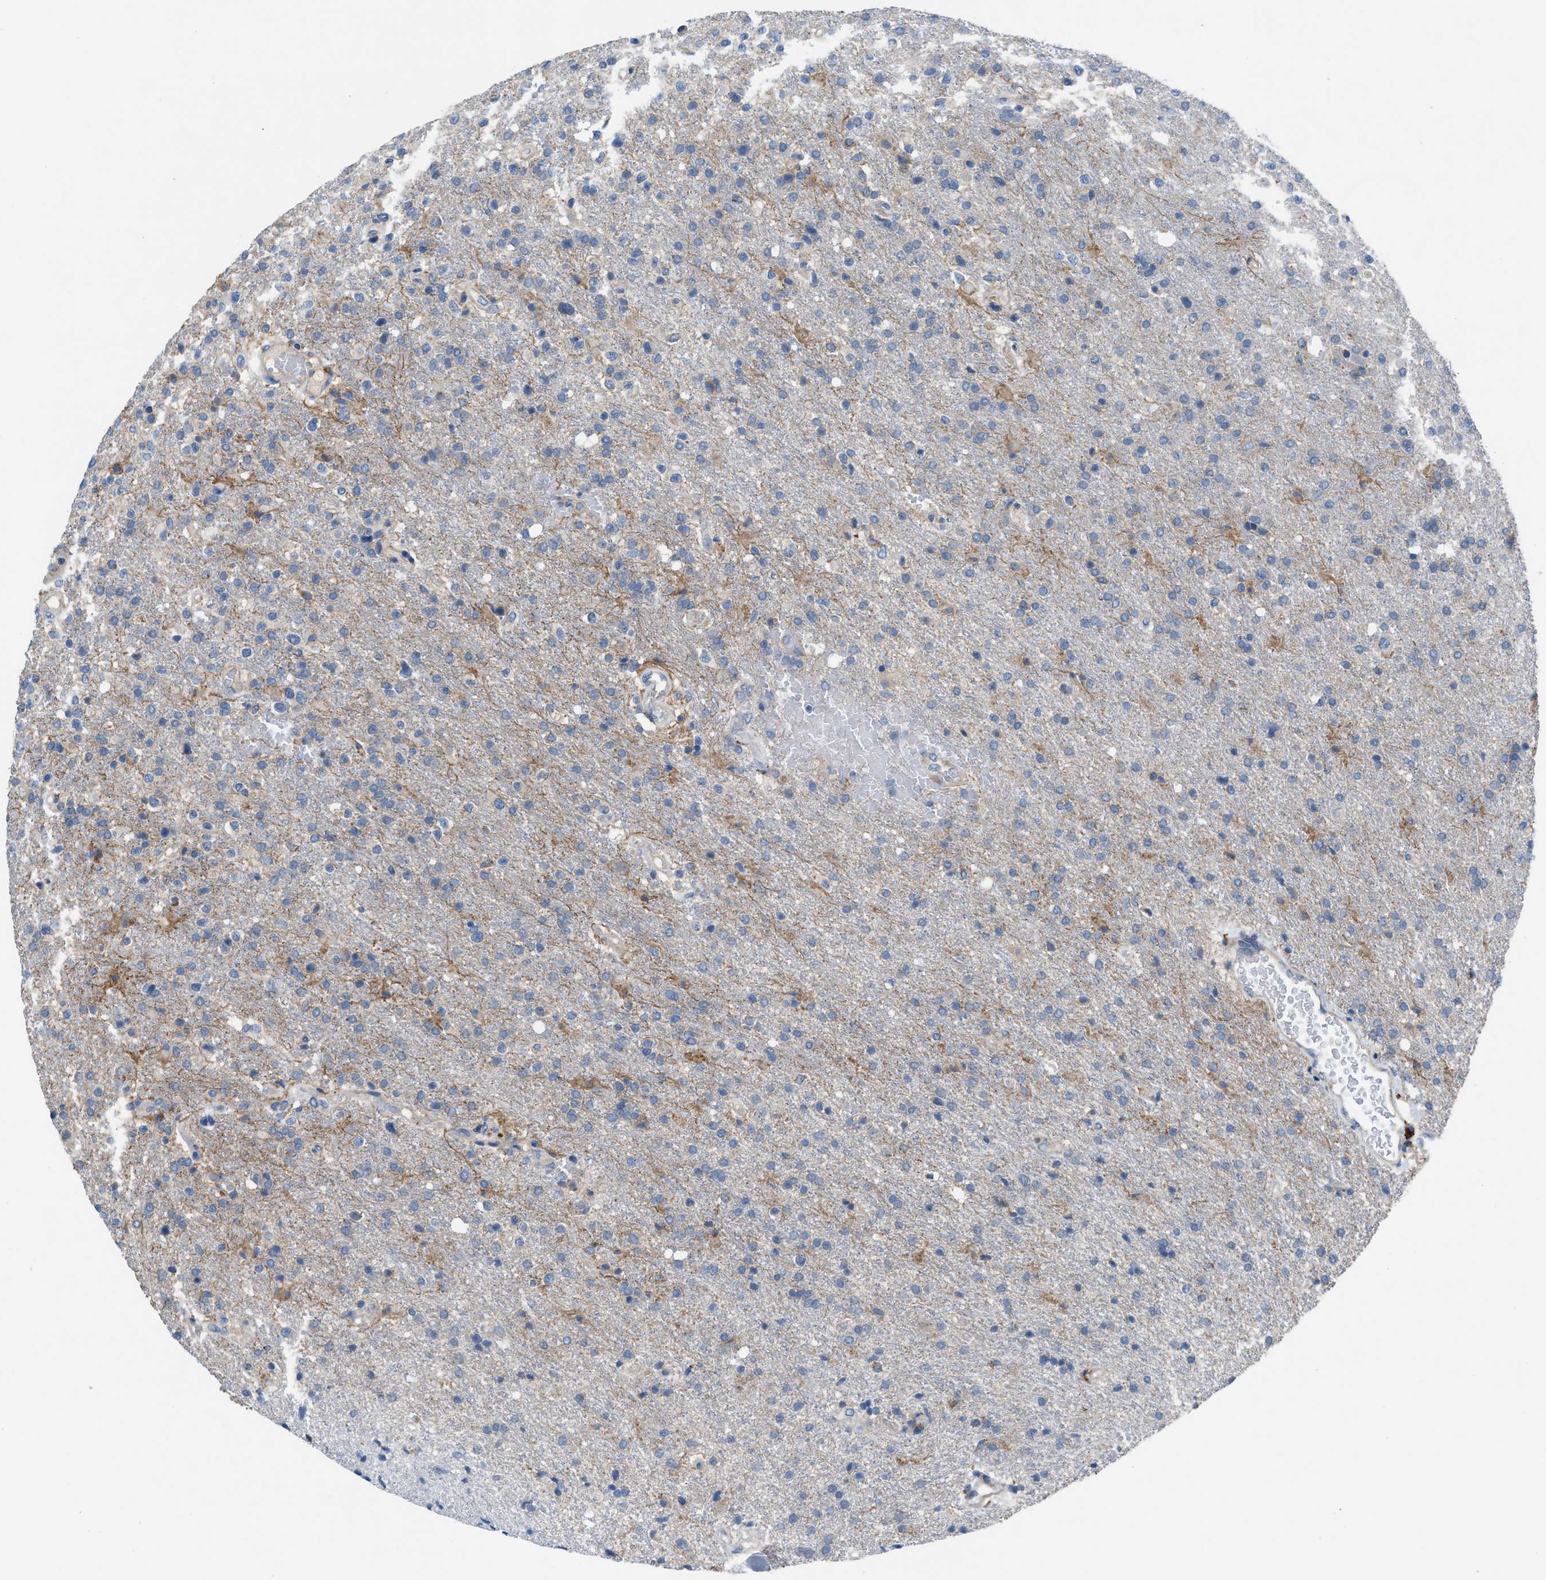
{"staining": {"intensity": "negative", "quantity": "none", "location": "none"}, "tissue": "glioma", "cell_type": "Tumor cells", "image_type": "cancer", "snomed": [{"axis": "morphology", "description": "Glioma, malignant, High grade"}, {"axis": "topography", "description": "Brain"}], "caption": "This micrograph is of glioma stained with IHC to label a protein in brown with the nuclei are counter-stained blue. There is no staining in tumor cells.", "gene": "AOAH", "patient": {"sex": "male", "age": 72}}